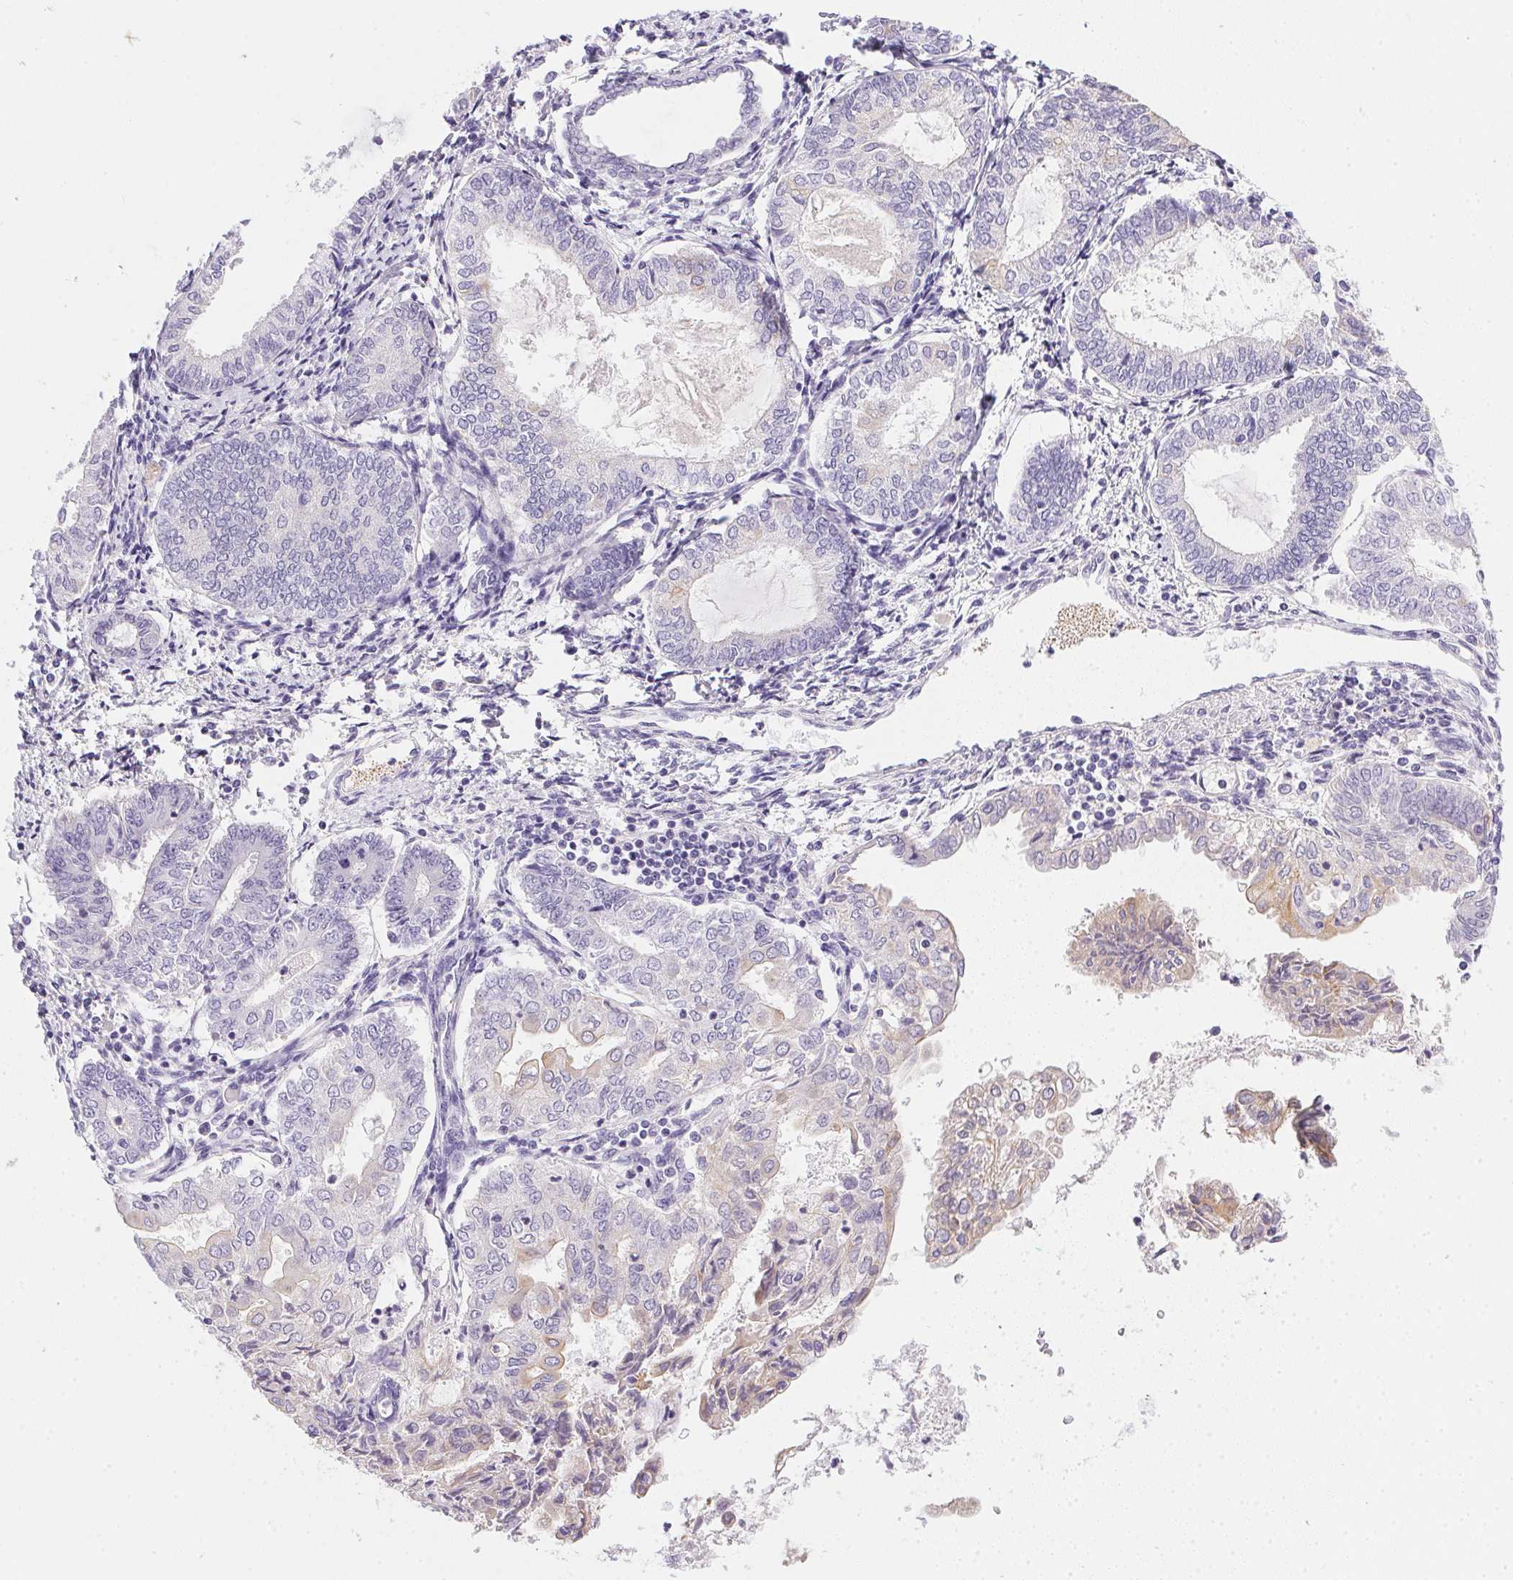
{"staining": {"intensity": "weak", "quantity": "<25%", "location": "cytoplasmic/membranous"}, "tissue": "endometrial cancer", "cell_type": "Tumor cells", "image_type": "cancer", "snomed": [{"axis": "morphology", "description": "Adenocarcinoma, NOS"}, {"axis": "topography", "description": "Endometrium"}], "caption": "IHC photomicrograph of neoplastic tissue: human endometrial adenocarcinoma stained with DAB displays no significant protein positivity in tumor cells. The staining is performed using DAB brown chromogen with nuclei counter-stained in using hematoxylin.", "gene": "SLC17A7", "patient": {"sex": "female", "age": 68}}